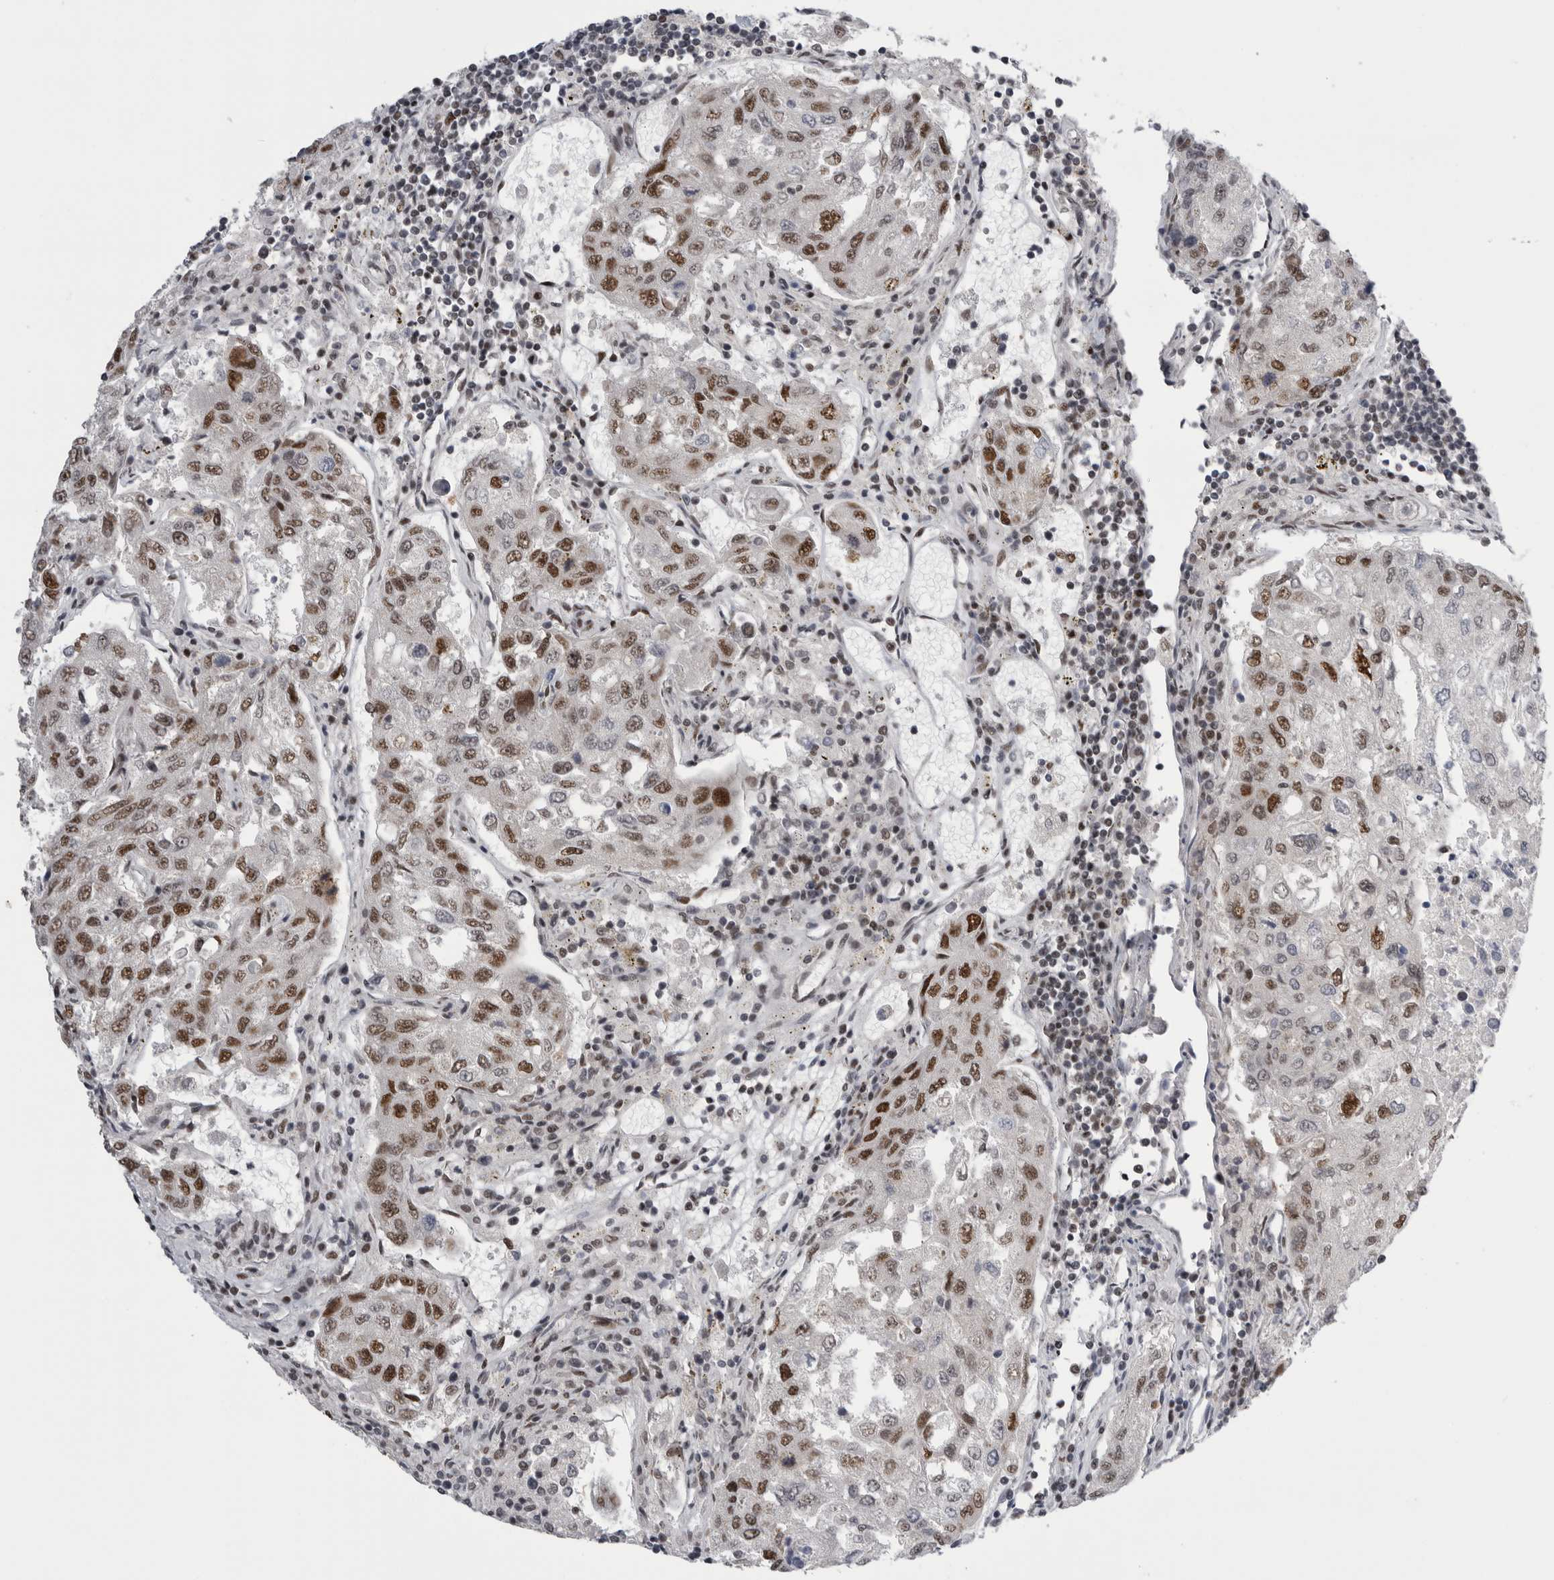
{"staining": {"intensity": "moderate", "quantity": ">75%", "location": "nuclear"}, "tissue": "urothelial cancer", "cell_type": "Tumor cells", "image_type": "cancer", "snomed": [{"axis": "morphology", "description": "Urothelial carcinoma, High grade"}, {"axis": "topography", "description": "Lymph node"}, {"axis": "topography", "description": "Urinary bladder"}], "caption": "IHC histopathology image of neoplastic tissue: human urothelial cancer stained using immunohistochemistry displays medium levels of moderate protein expression localized specifically in the nuclear of tumor cells, appearing as a nuclear brown color.", "gene": "POU5F1", "patient": {"sex": "male", "age": 51}}